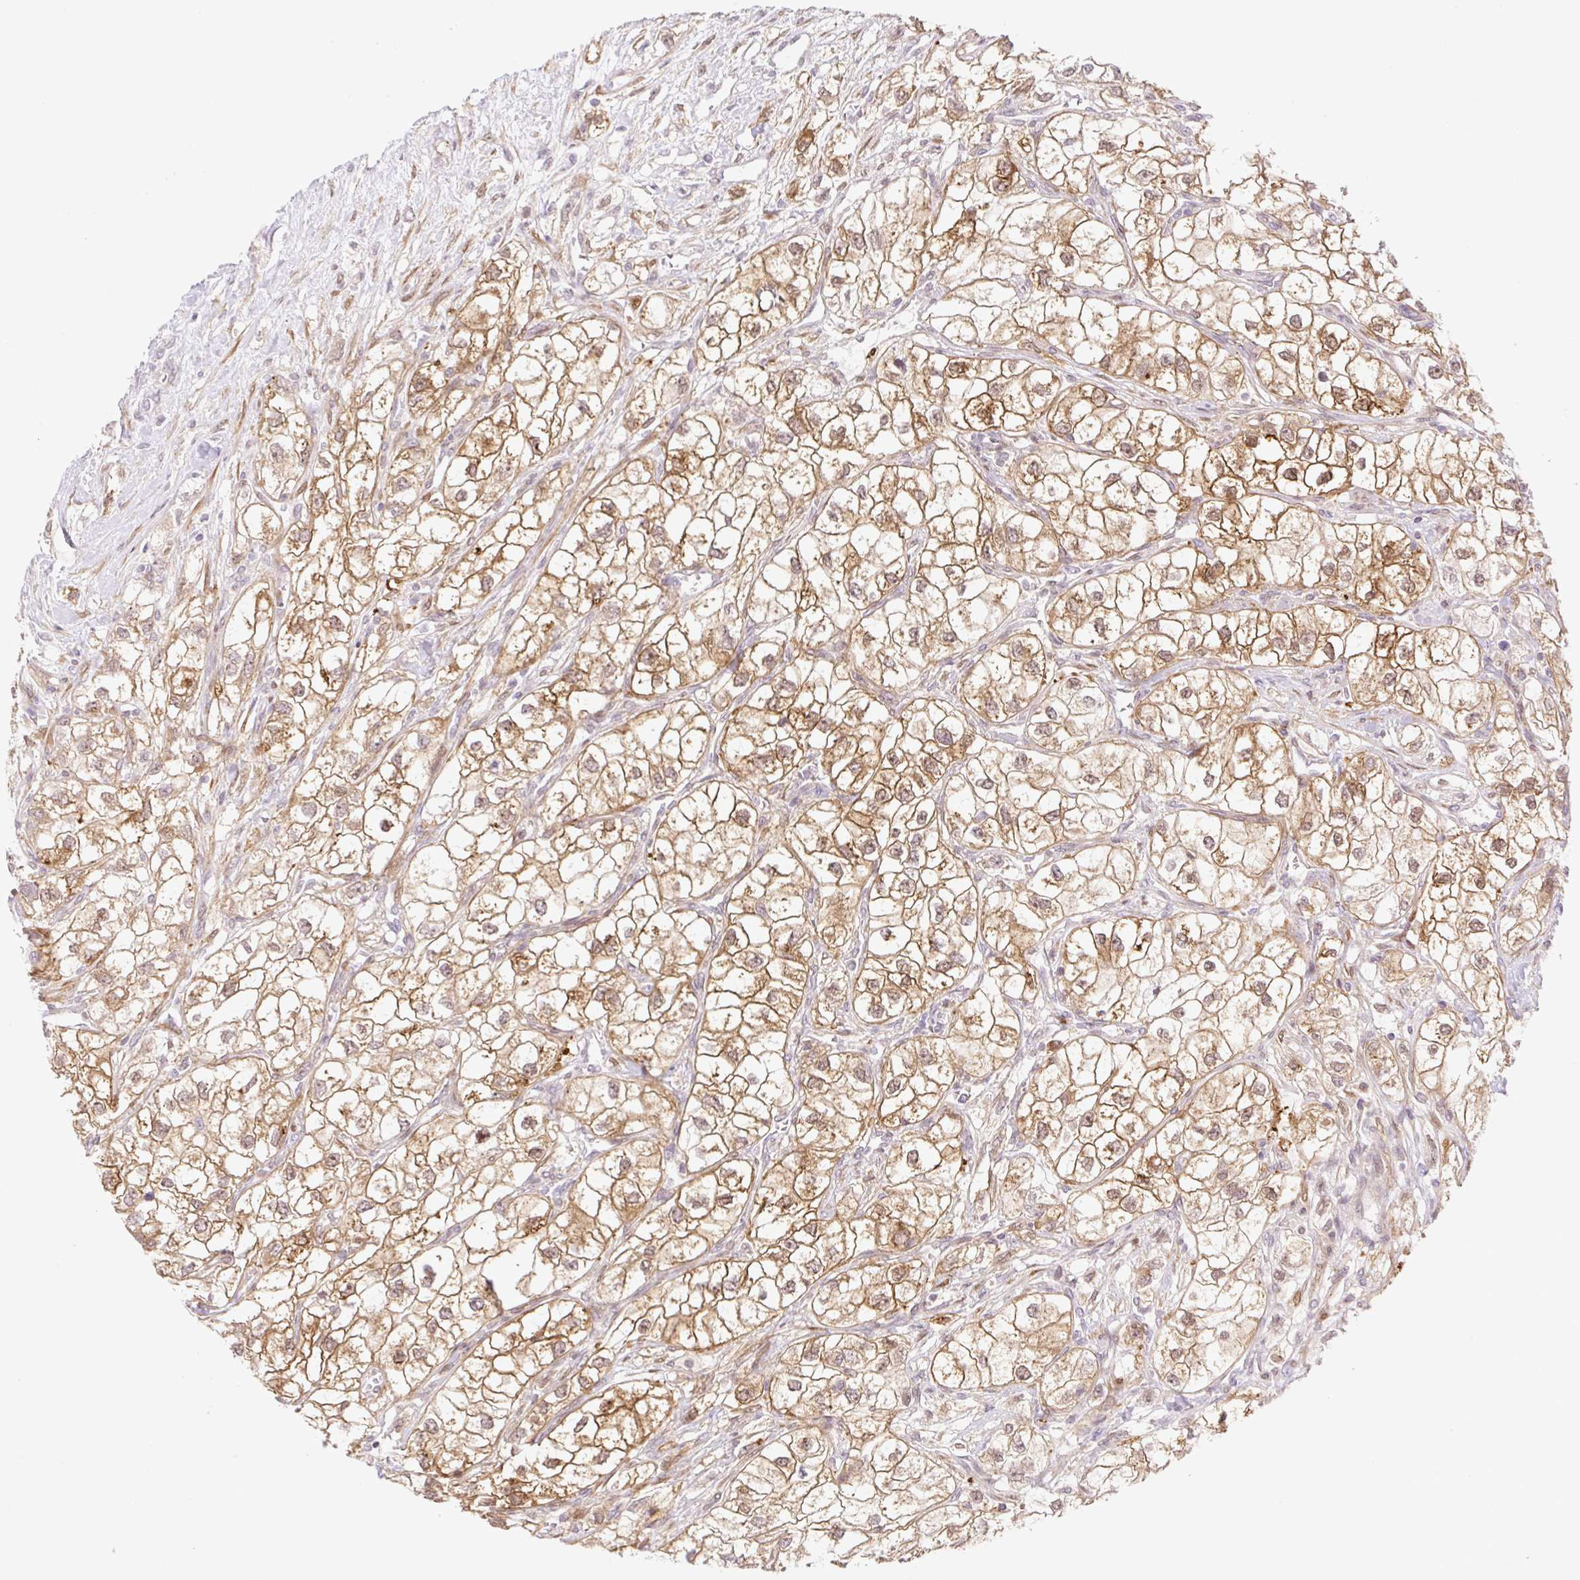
{"staining": {"intensity": "moderate", "quantity": ">75%", "location": "cytoplasmic/membranous,nuclear"}, "tissue": "renal cancer", "cell_type": "Tumor cells", "image_type": "cancer", "snomed": [{"axis": "morphology", "description": "Adenocarcinoma, NOS"}, {"axis": "topography", "description": "Kidney"}], "caption": "Renal adenocarcinoma tissue reveals moderate cytoplasmic/membranous and nuclear positivity in about >75% of tumor cells", "gene": "ZFP41", "patient": {"sex": "male", "age": 59}}